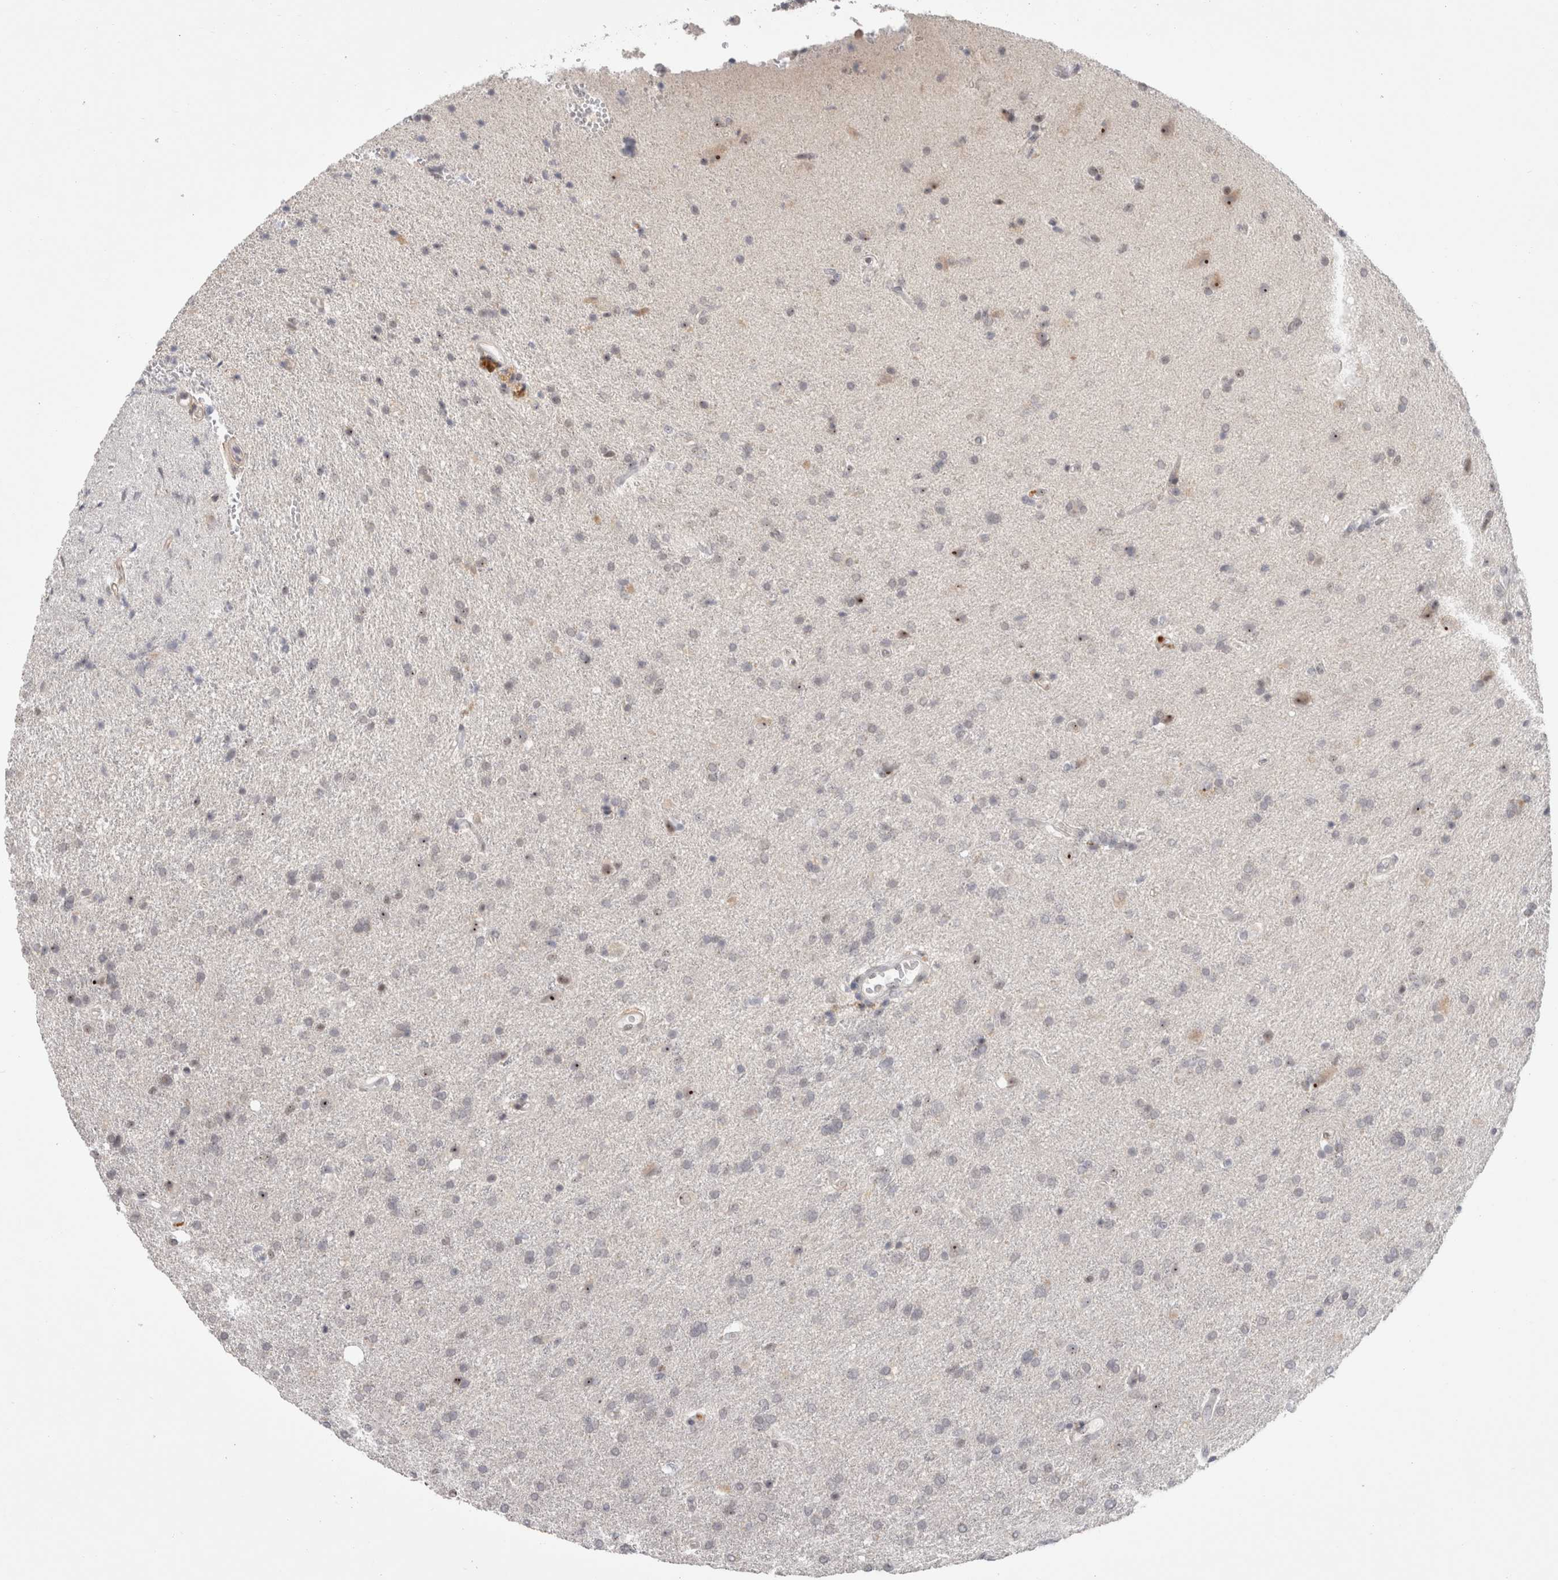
{"staining": {"intensity": "negative", "quantity": "none", "location": "none"}, "tissue": "glioma", "cell_type": "Tumor cells", "image_type": "cancer", "snomed": [{"axis": "morphology", "description": "Glioma, malignant, High grade"}, {"axis": "topography", "description": "Brain"}], "caption": "A micrograph of human glioma is negative for staining in tumor cells.", "gene": "SENP6", "patient": {"sex": "male", "age": 72}}